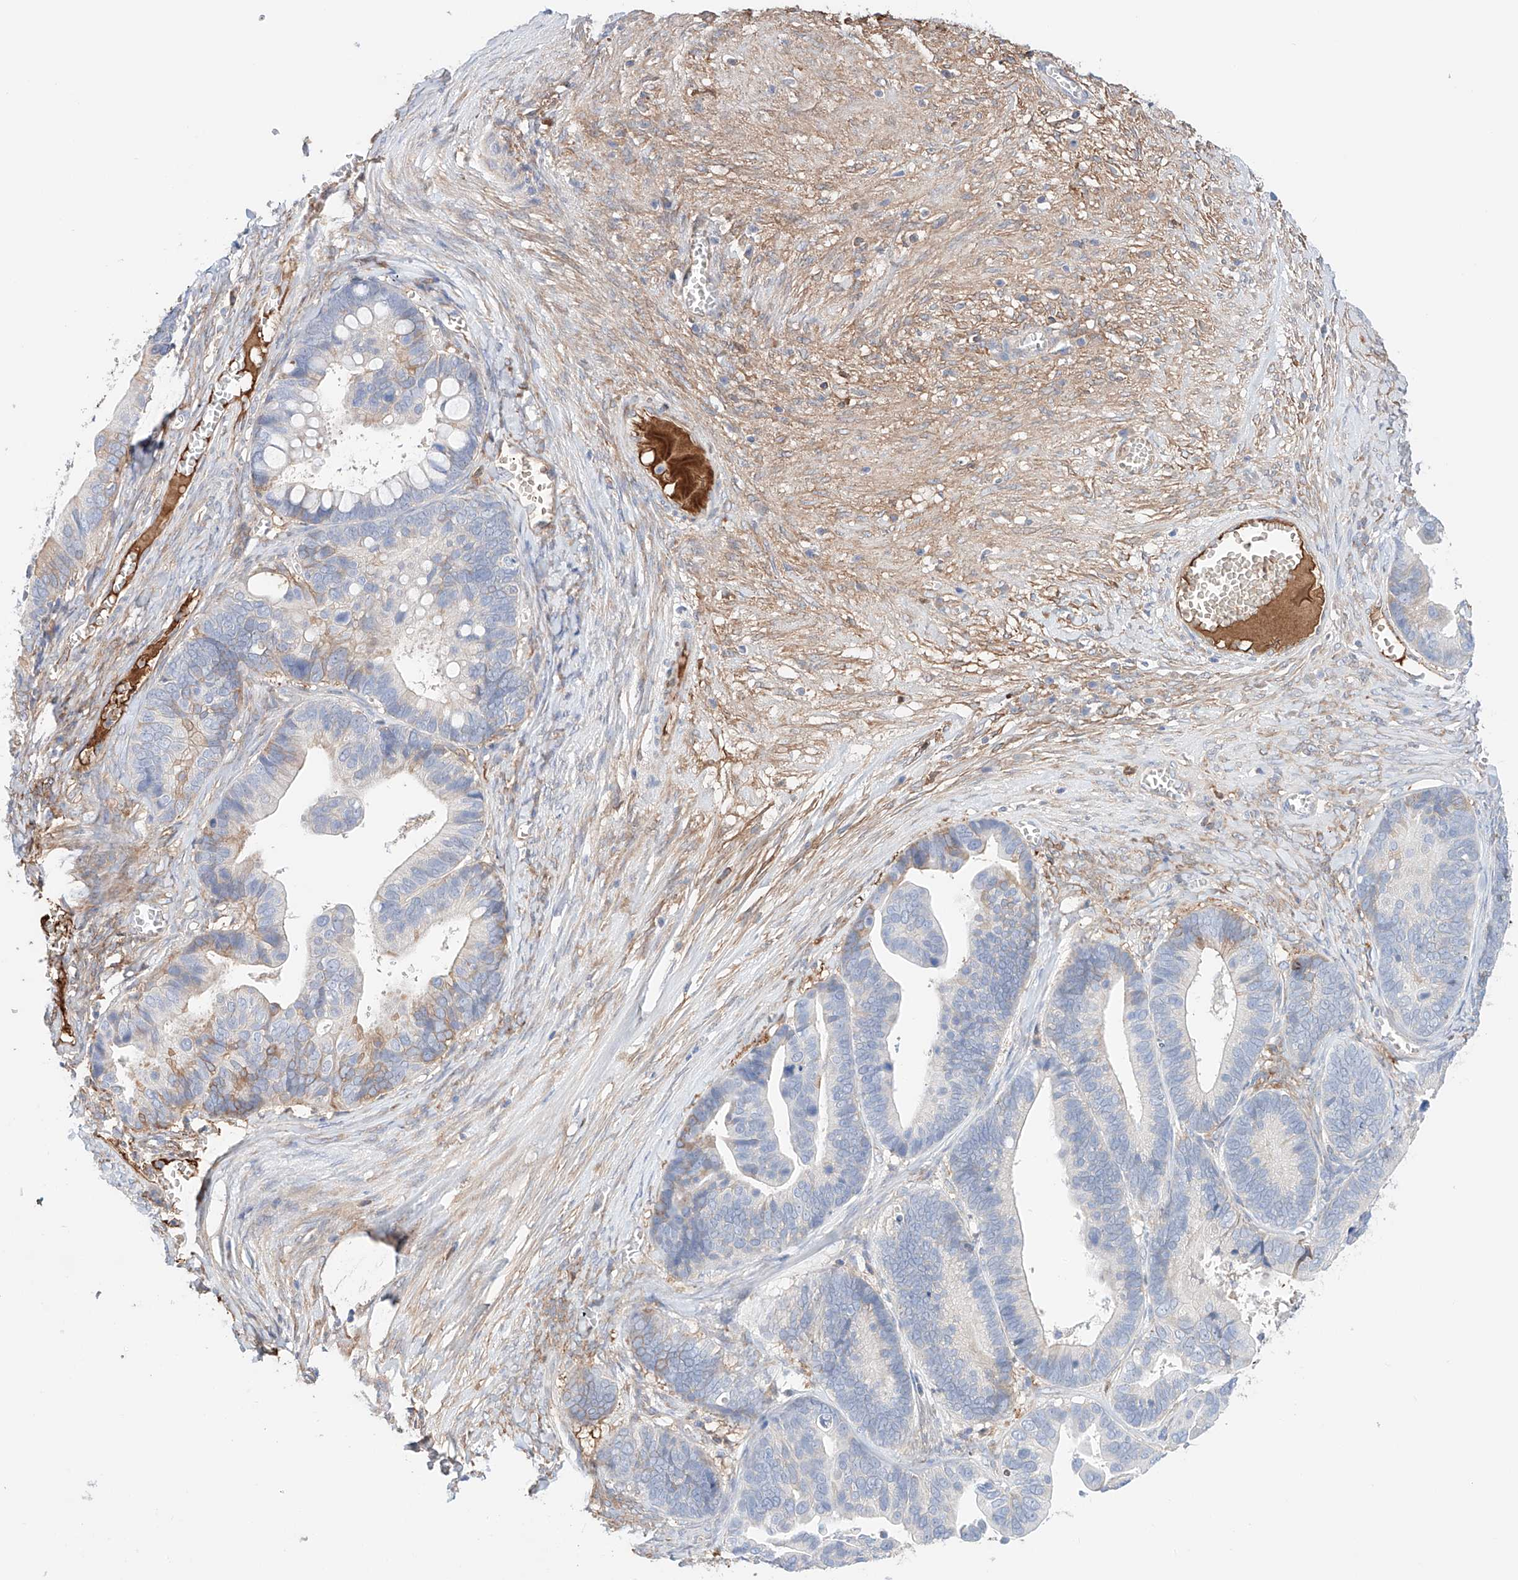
{"staining": {"intensity": "weak", "quantity": "<25%", "location": "cytoplasmic/membranous"}, "tissue": "ovarian cancer", "cell_type": "Tumor cells", "image_type": "cancer", "snomed": [{"axis": "morphology", "description": "Cystadenocarcinoma, serous, NOS"}, {"axis": "topography", "description": "Ovary"}], "caption": "The histopathology image reveals no significant expression in tumor cells of ovarian cancer (serous cystadenocarcinoma).", "gene": "PGGT1B", "patient": {"sex": "female", "age": 56}}